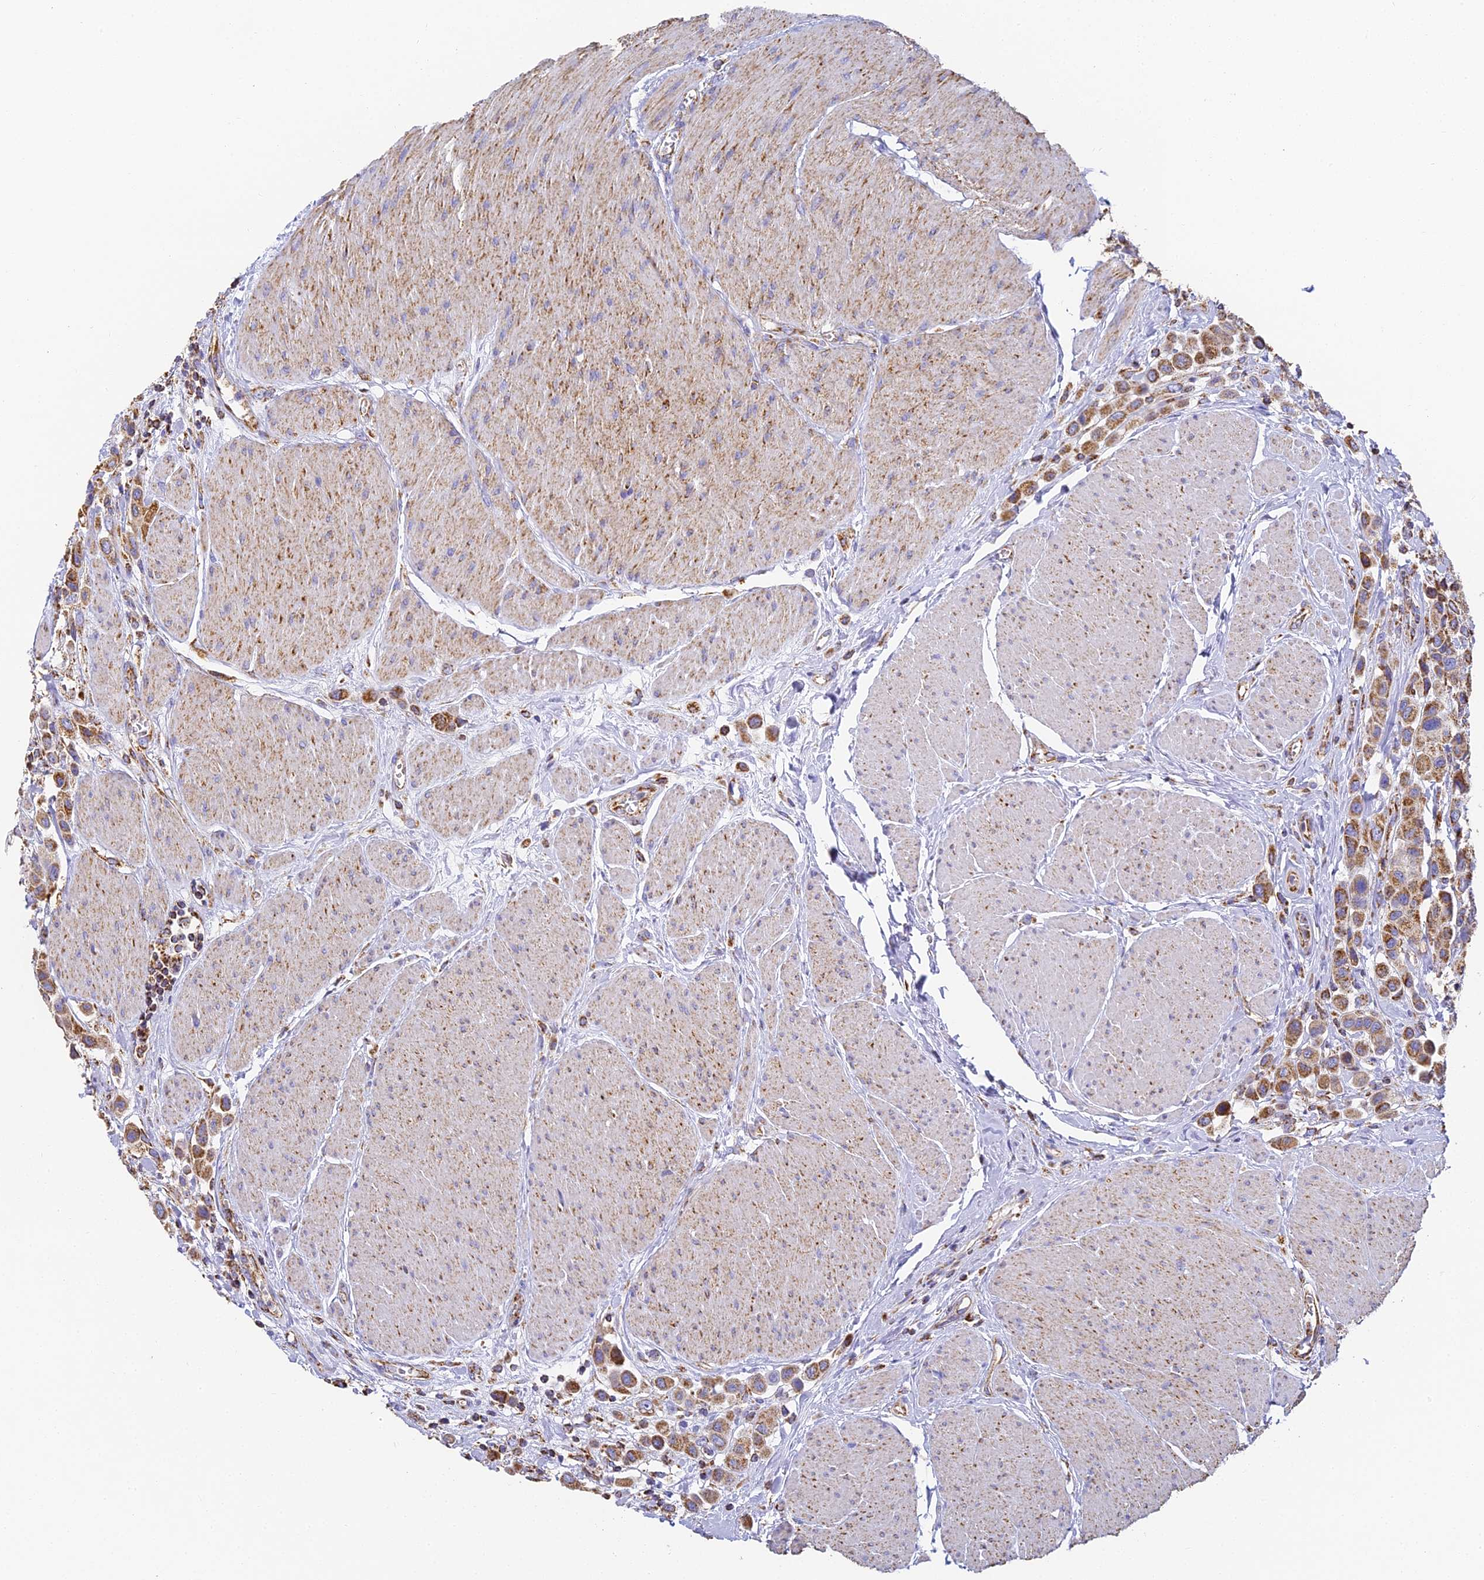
{"staining": {"intensity": "moderate", "quantity": ">75%", "location": "cytoplasmic/membranous"}, "tissue": "urothelial cancer", "cell_type": "Tumor cells", "image_type": "cancer", "snomed": [{"axis": "morphology", "description": "Urothelial carcinoma, High grade"}, {"axis": "topography", "description": "Urinary bladder"}], "caption": "There is medium levels of moderate cytoplasmic/membranous positivity in tumor cells of urothelial cancer, as demonstrated by immunohistochemical staining (brown color).", "gene": "COX6C", "patient": {"sex": "male", "age": 50}}